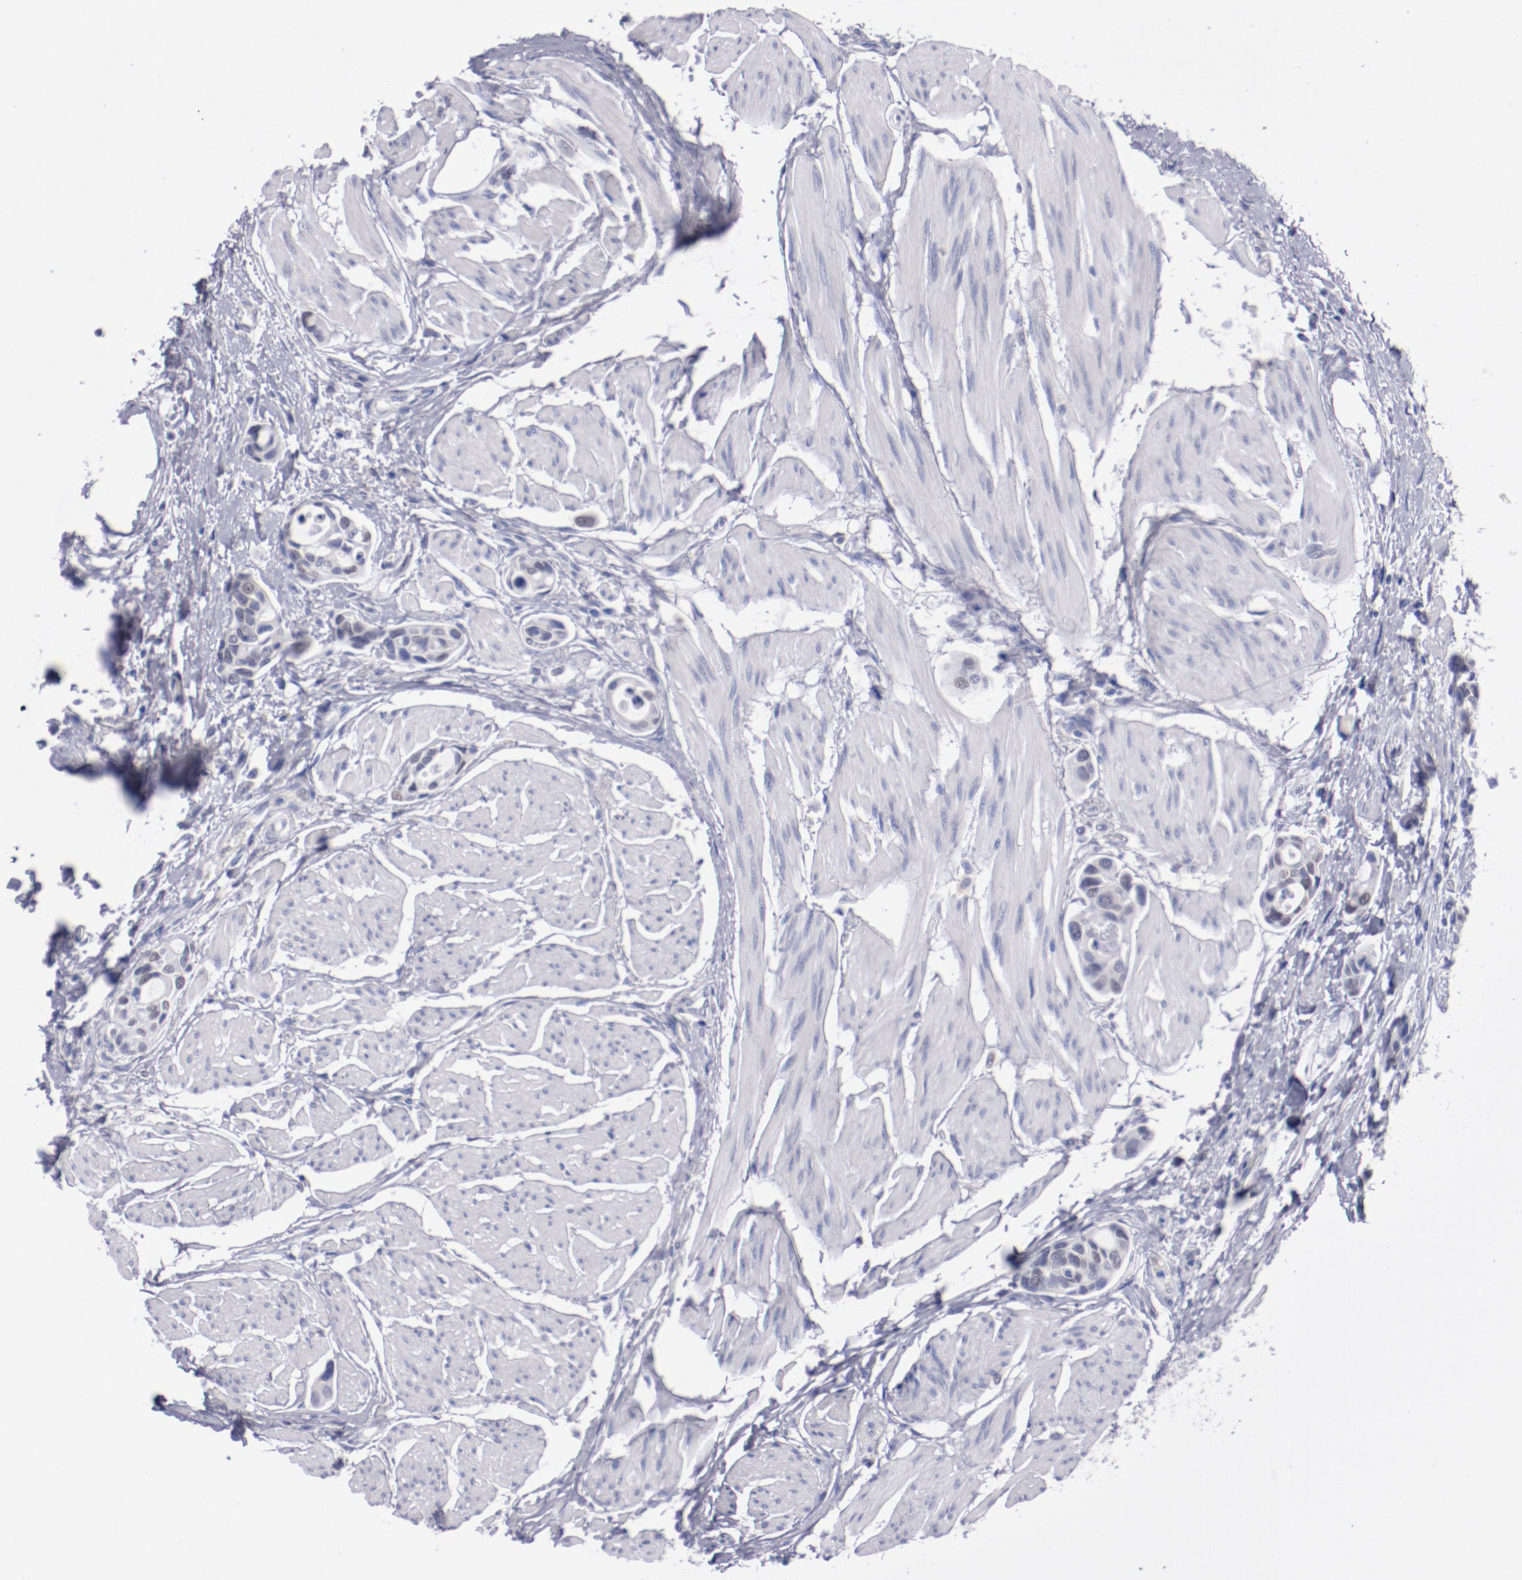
{"staining": {"intensity": "weak", "quantity": "<25%", "location": "nuclear"}, "tissue": "urothelial cancer", "cell_type": "Tumor cells", "image_type": "cancer", "snomed": [{"axis": "morphology", "description": "Urothelial carcinoma, High grade"}, {"axis": "topography", "description": "Urinary bladder"}], "caption": "An immunohistochemistry (IHC) image of high-grade urothelial carcinoma is shown. There is no staining in tumor cells of high-grade urothelial carcinoma.", "gene": "HNF1B", "patient": {"sex": "male", "age": 78}}